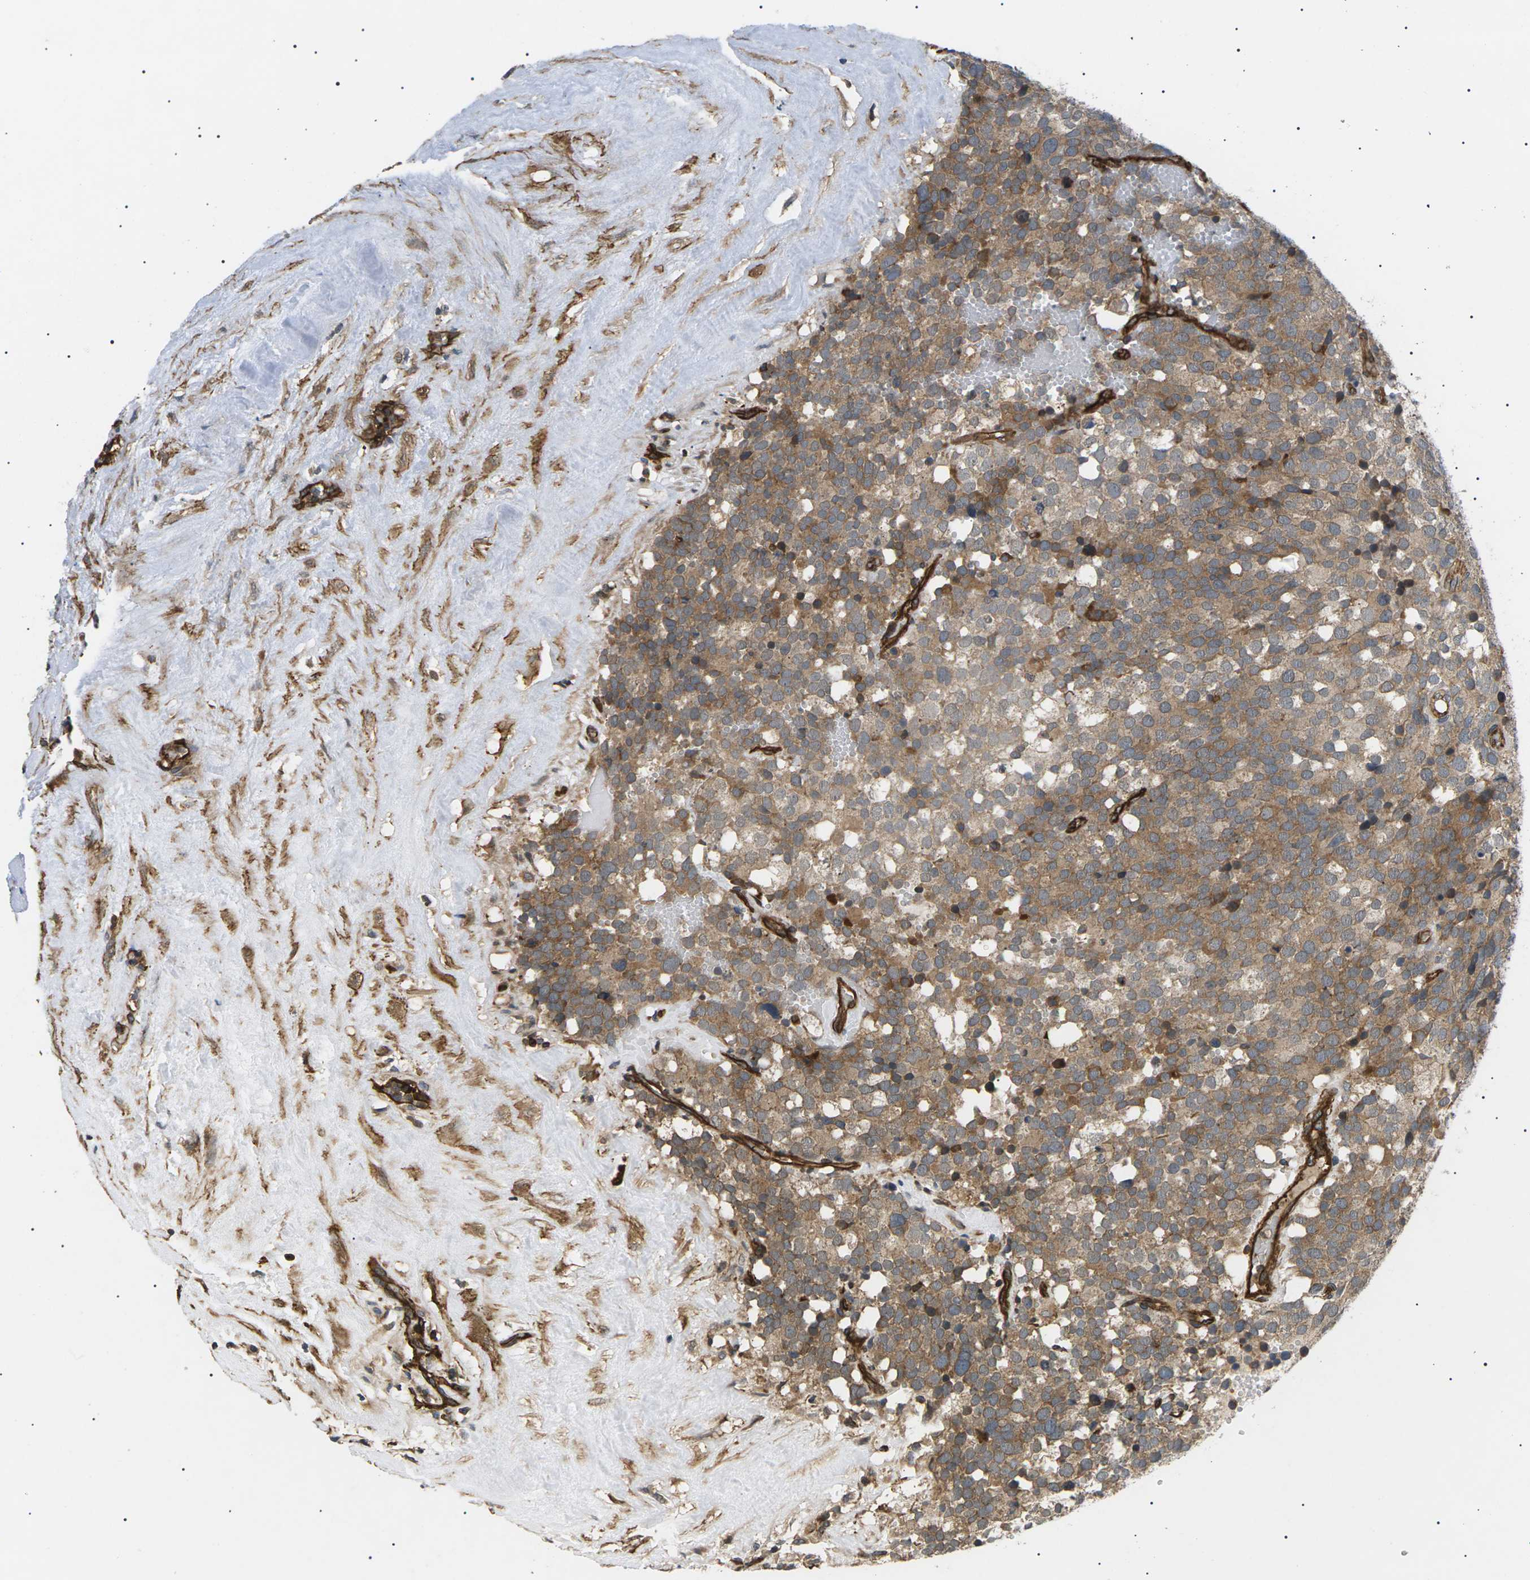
{"staining": {"intensity": "moderate", "quantity": ">75%", "location": "cytoplasmic/membranous"}, "tissue": "testis cancer", "cell_type": "Tumor cells", "image_type": "cancer", "snomed": [{"axis": "morphology", "description": "Seminoma, NOS"}, {"axis": "topography", "description": "Testis"}], "caption": "This micrograph displays testis cancer stained with immunohistochemistry (IHC) to label a protein in brown. The cytoplasmic/membranous of tumor cells show moderate positivity for the protein. Nuclei are counter-stained blue.", "gene": "TMTC4", "patient": {"sex": "male", "age": 71}}